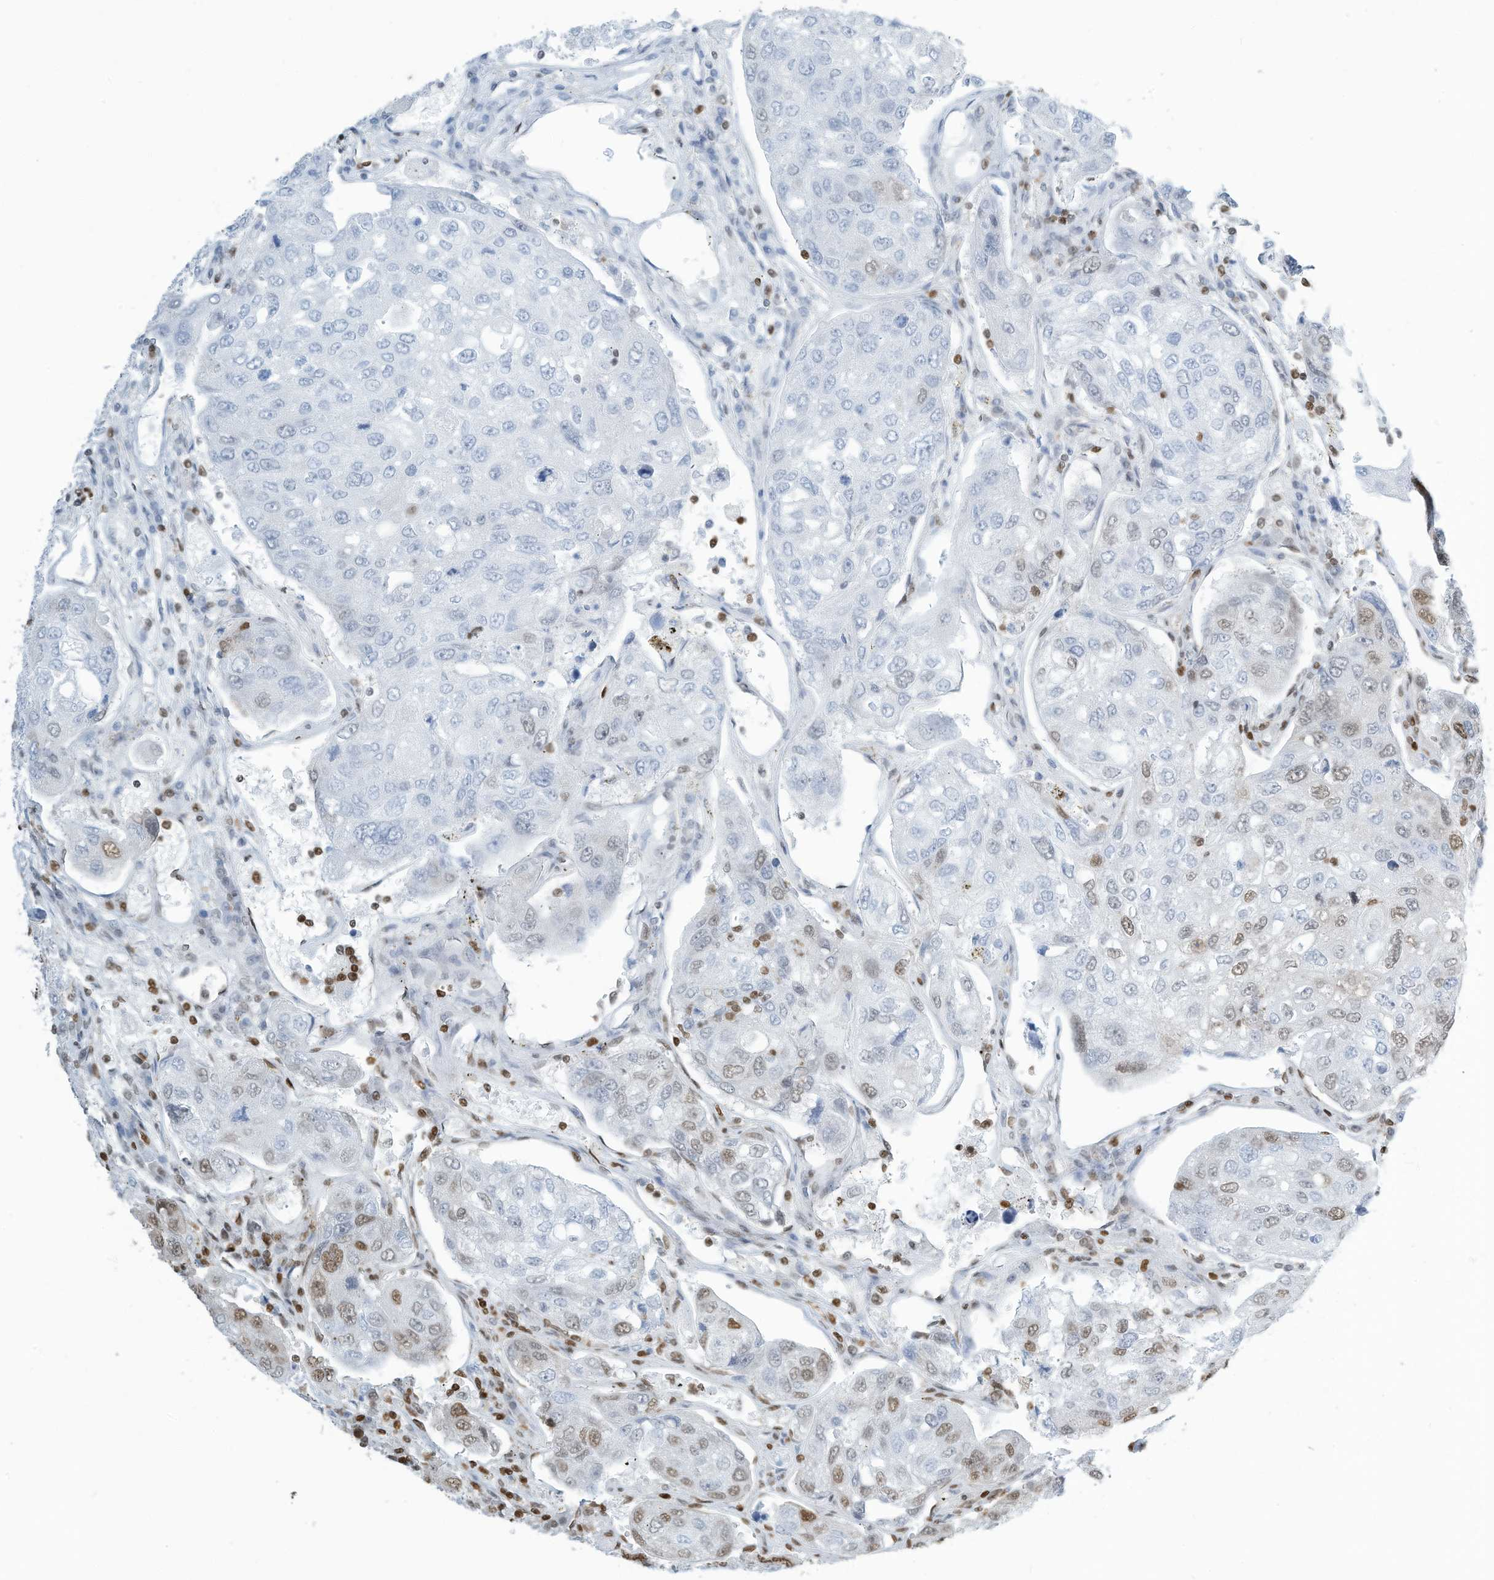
{"staining": {"intensity": "weak", "quantity": "<25%", "location": "nuclear"}, "tissue": "urothelial cancer", "cell_type": "Tumor cells", "image_type": "cancer", "snomed": [{"axis": "morphology", "description": "Urothelial carcinoma, High grade"}, {"axis": "topography", "description": "Lymph node"}, {"axis": "topography", "description": "Urinary bladder"}], "caption": "An immunohistochemistry (IHC) image of high-grade urothelial carcinoma is shown. There is no staining in tumor cells of high-grade urothelial carcinoma. The staining was performed using DAB (3,3'-diaminobenzidine) to visualize the protein expression in brown, while the nuclei were stained in blue with hematoxylin (Magnification: 20x).", "gene": "SARNP", "patient": {"sex": "male", "age": 51}}